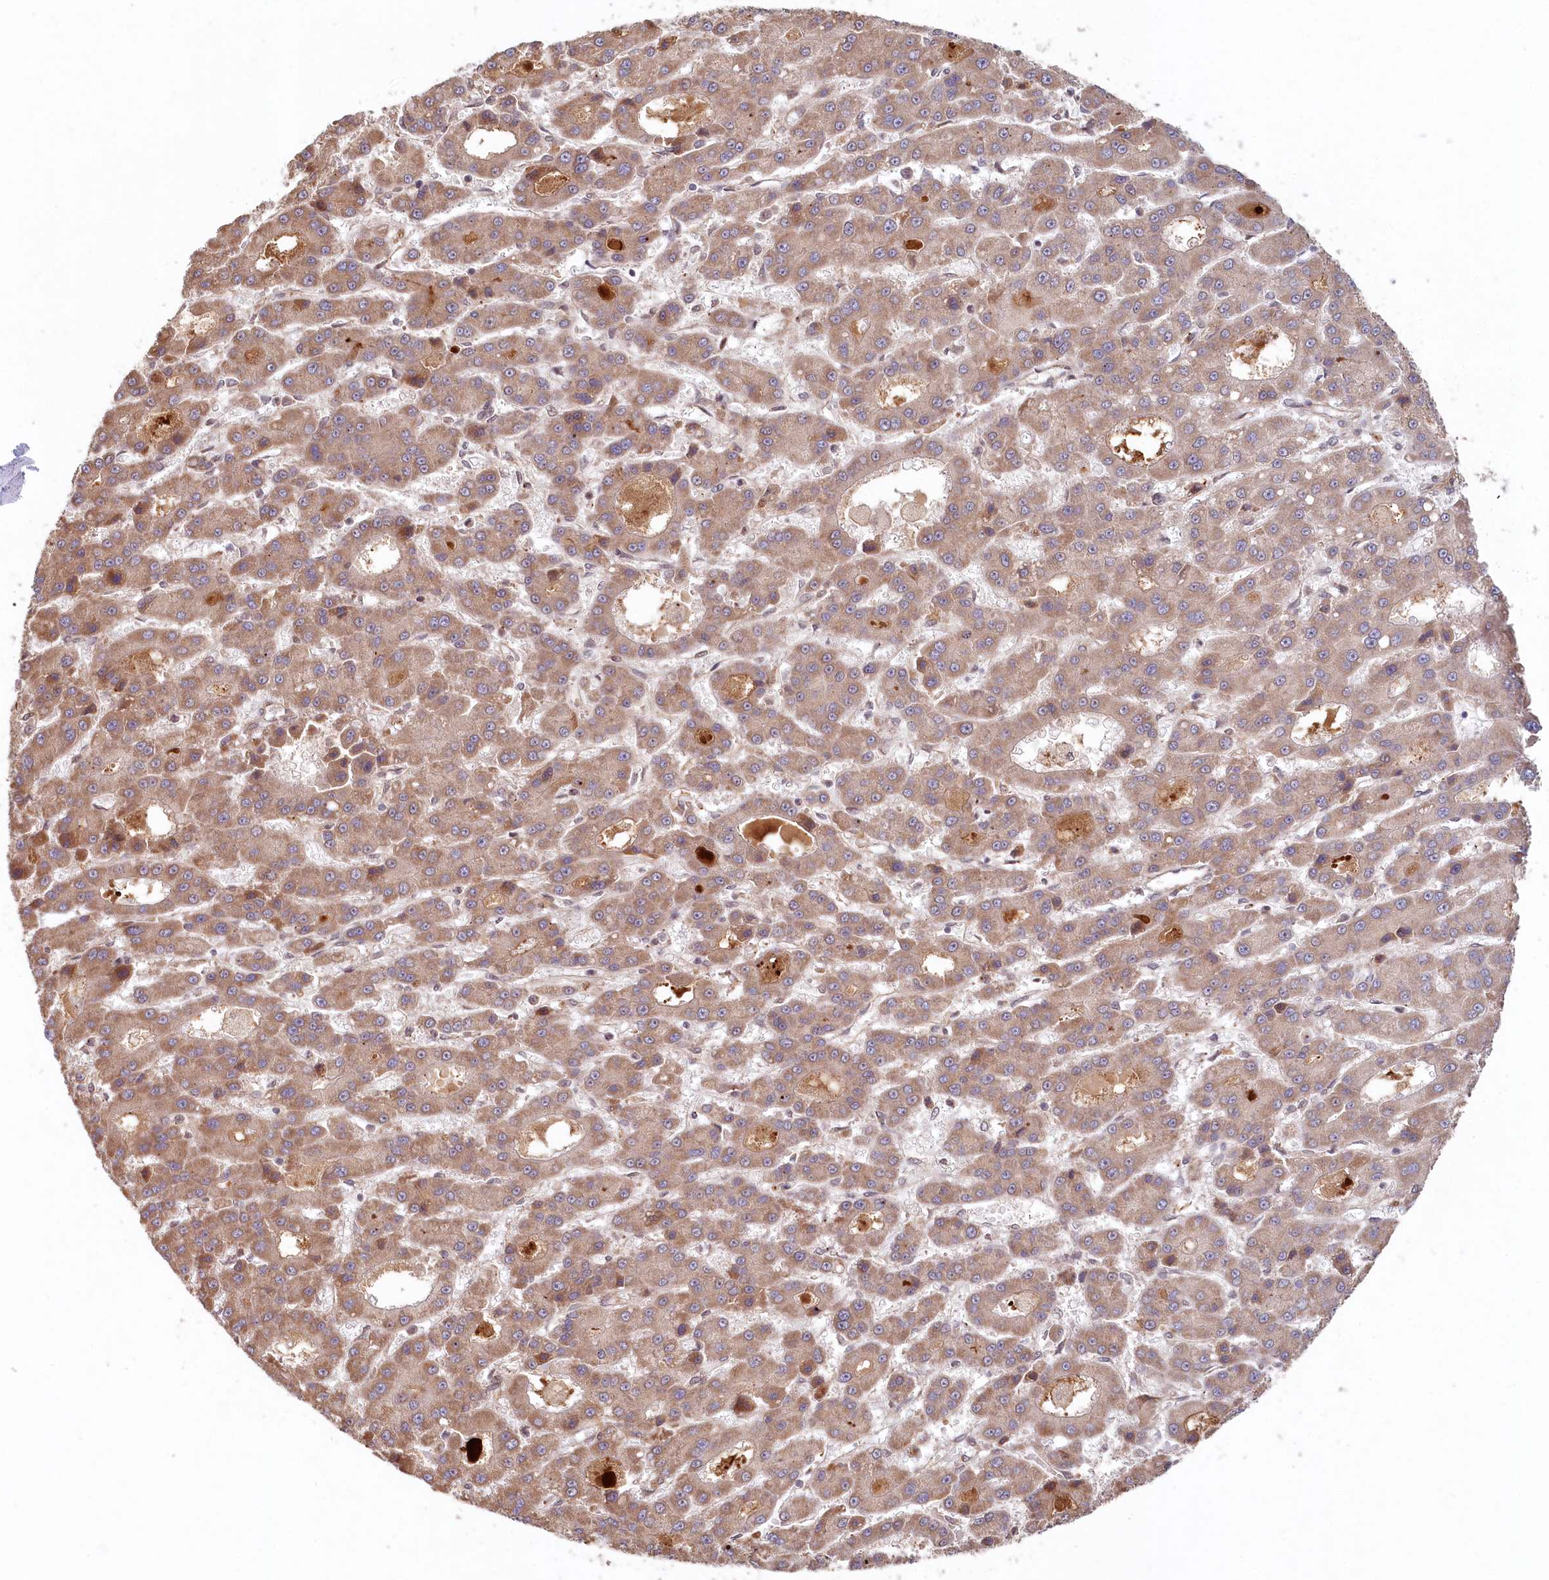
{"staining": {"intensity": "moderate", "quantity": ">75%", "location": "cytoplasmic/membranous"}, "tissue": "liver cancer", "cell_type": "Tumor cells", "image_type": "cancer", "snomed": [{"axis": "morphology", "description": "Carcinoma, Hepatocellular, NOS"}, {"axis": "topography", "description": "Liver"}], "caption": "Immunohistochemical staining of liver cancer (hepatocellular carcinoma) exhibits moderate cytoplasmic/membranous protein staining in approximately >75% of tumor cells. (IHC, brightfield microscopy, high magnification).", "gene": "WAPL", "patient": {"sex": "male", "age": 70}}